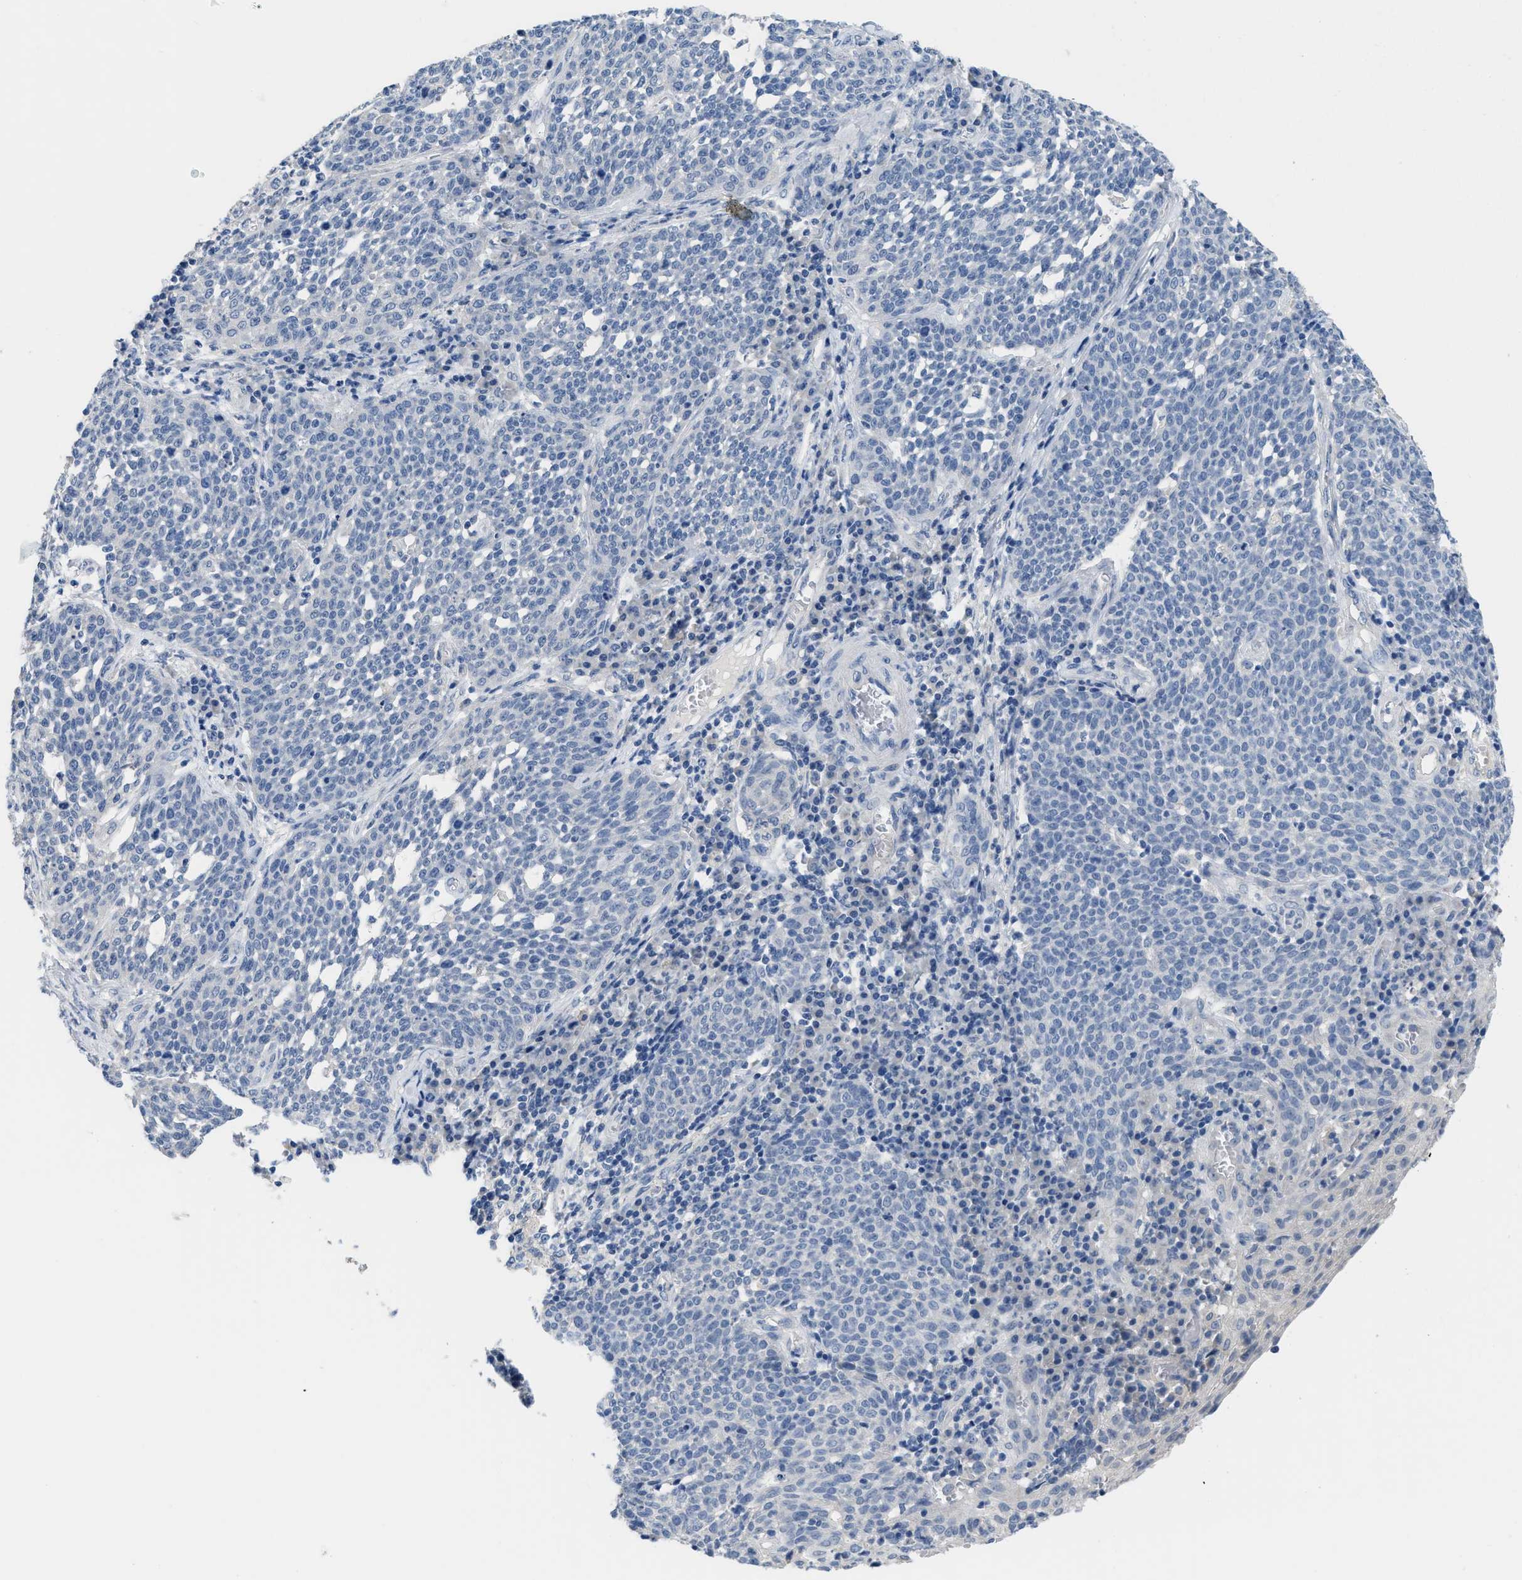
{"staining": {"intensity": "negative", "quantity": "none", "location": "none"}, "tissue": "cervical cancer", "cell_type": "Tumor cells", "image_type": "cancer", "snomed": [{"axis": "morphology", "description": "Squamous cell carcinoma, NOS"}, {"axis": "topography", "description": "Cervix"}], "caption": "This is an immunohistochemistry (IHC) histopathology image of cervical cancer (squamous cell carcinoma). There is no expression in tumor cells.", "gene": "PYY", "patient": {"sex": "female", "age": 34}}